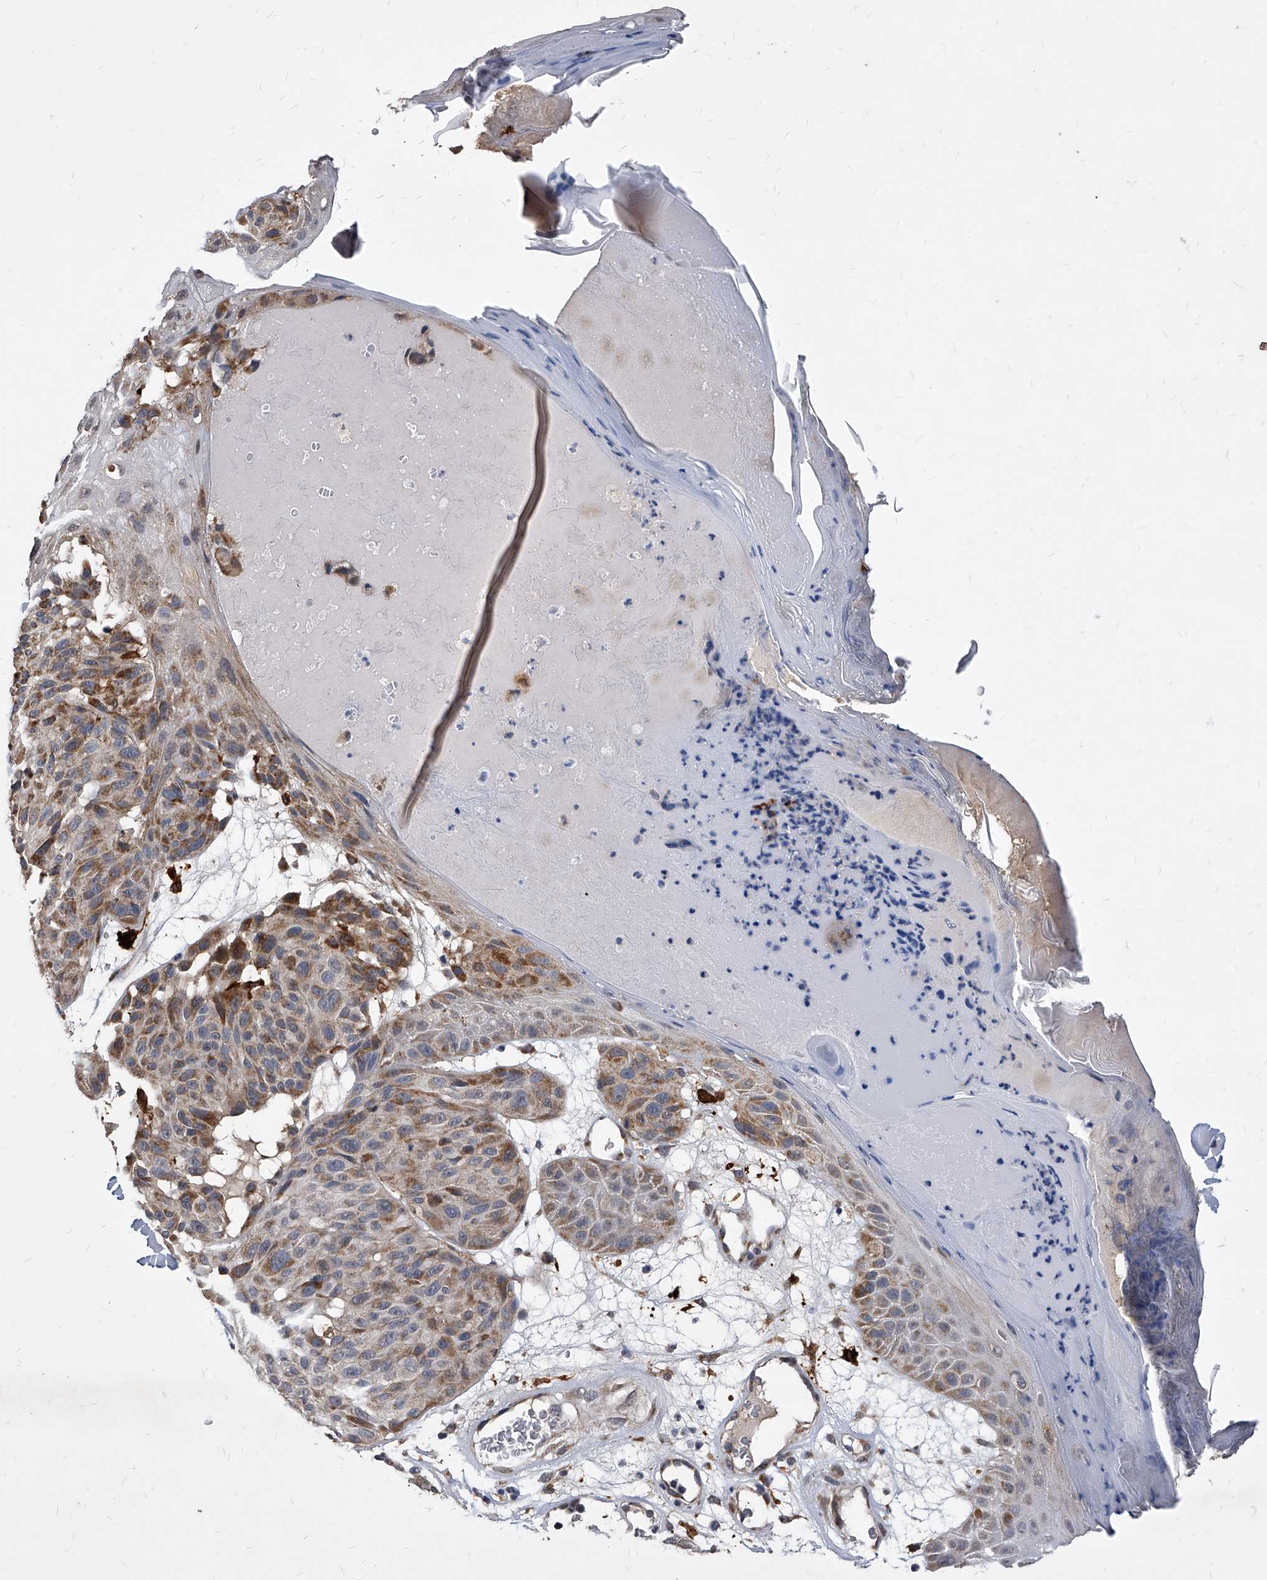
{"staining": {"intensity": "moderate", "quantity": "25%-75%", "location": "cytoplasmic/membranous"}, "tissue": "melanoma", "cell_type": "Tumor cells", "image_type": "cancer", "snomed": [{"axis": "morphology", "description": "Malignant melanoma, NOS"}, {"axis": "topography", "description": "Skin"}], "caption": "Brown immunohistochemical staining in melanoma demonstrates moderate cytoplasmic/membranous staining in about 25%-75% of tumor cells.", "gene": "SOBP", "patient": {"sex": "male", "age": 83}}